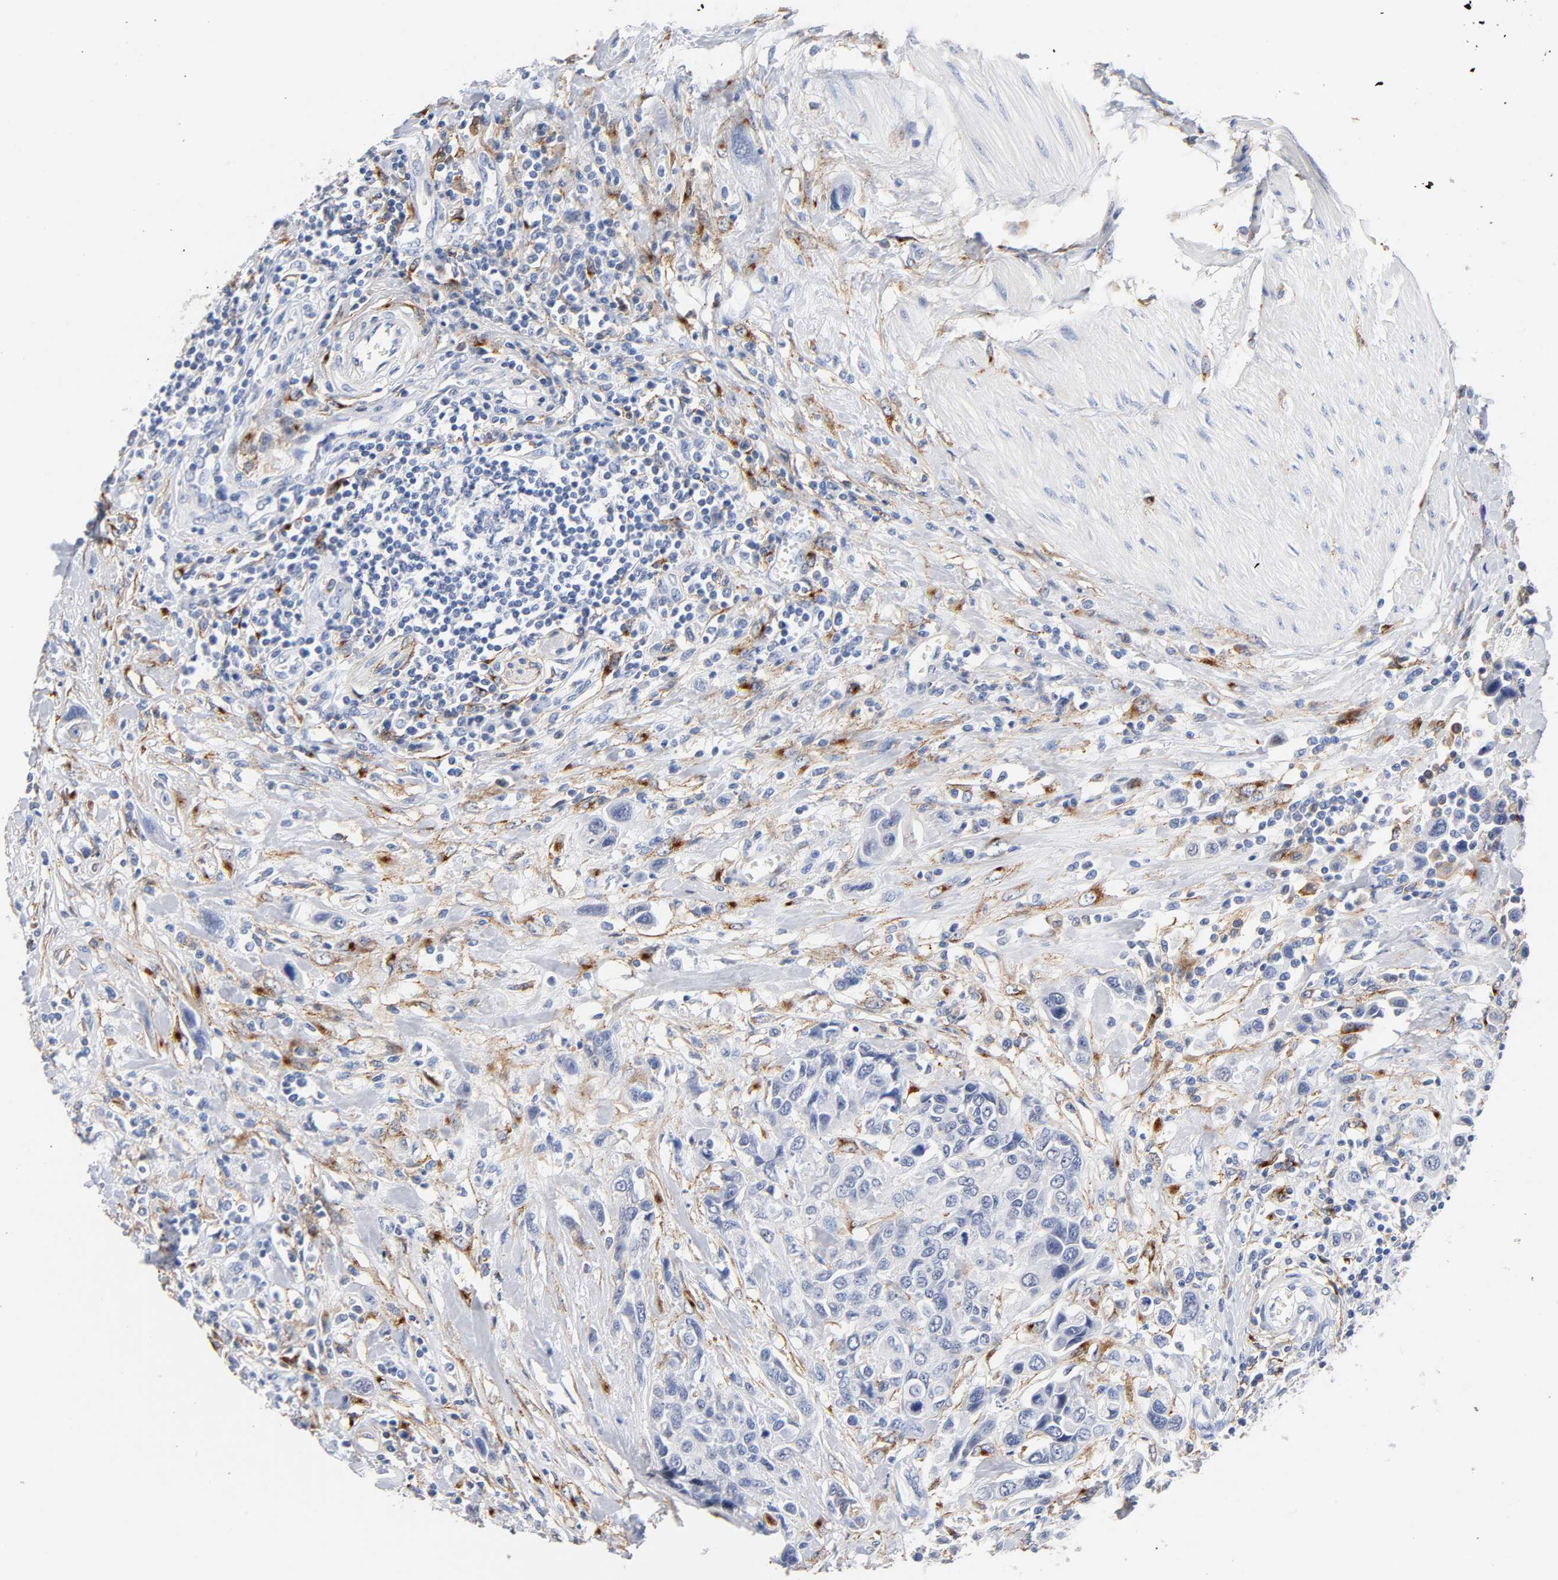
{"staining": {"intensity": "negative", "quantity": "none", "location": "none"}, "tissue": "urothelial cancer", "cell_type": "Tumor cells", "image_type": "cancer", "snomed": [{"axis": "morphology", "description": "Urothelial carcinoma, High grade"}, {"axis": "topography", "description": "Urinary bladder"}], "caption": "This is a histopathology image of IHC staining of high-grade urothelial carcinoma, which shows no staining in tumor cells. Nuclei are stained in blue.", "gene": "LRP1", "patient": {"sex": "male", "age": 50}}